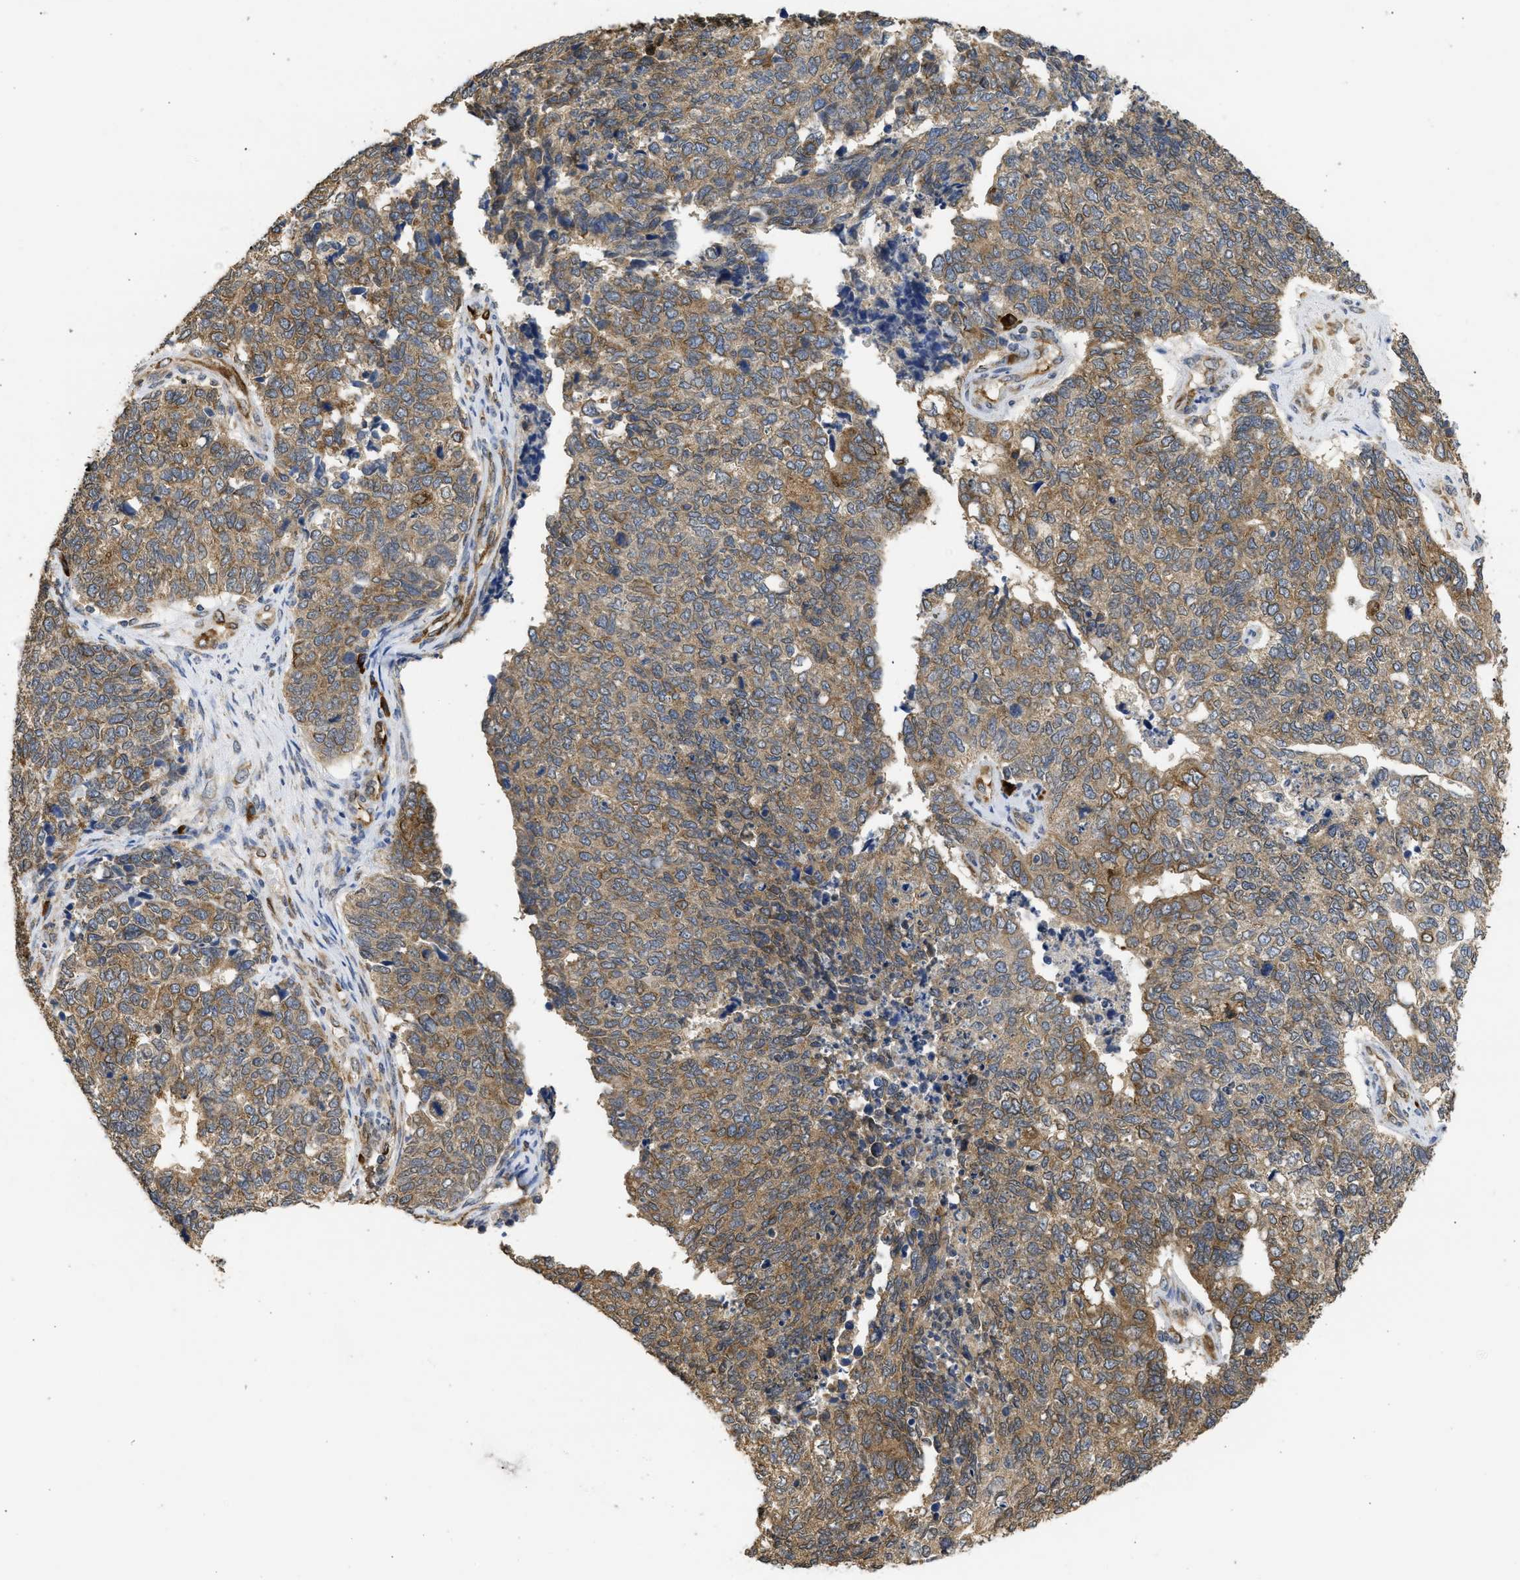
{"staining": {"intensity": "moderate", "quantity": ">75%", "location": "cytoplasmic/membranous"}, "tissue": "cervical cancer", "cell_type": "Tumor cells", "image_type": "cancer", "snomed": [{"axis": "morphology", "description": "Squamous cell carcinoma, NOS"}, {"axis": "topography", "description": "Cervix"}], "caption": "IHC histopathology image of human cervical squamous cell carcinoma stained for a protein (brown), which shows medium levels of moderate cytoplasmic/membranous expression in about >75% of tumor cells.", "gene": "DNAJC1", "patient": {"sex": "female", "age": 63}}